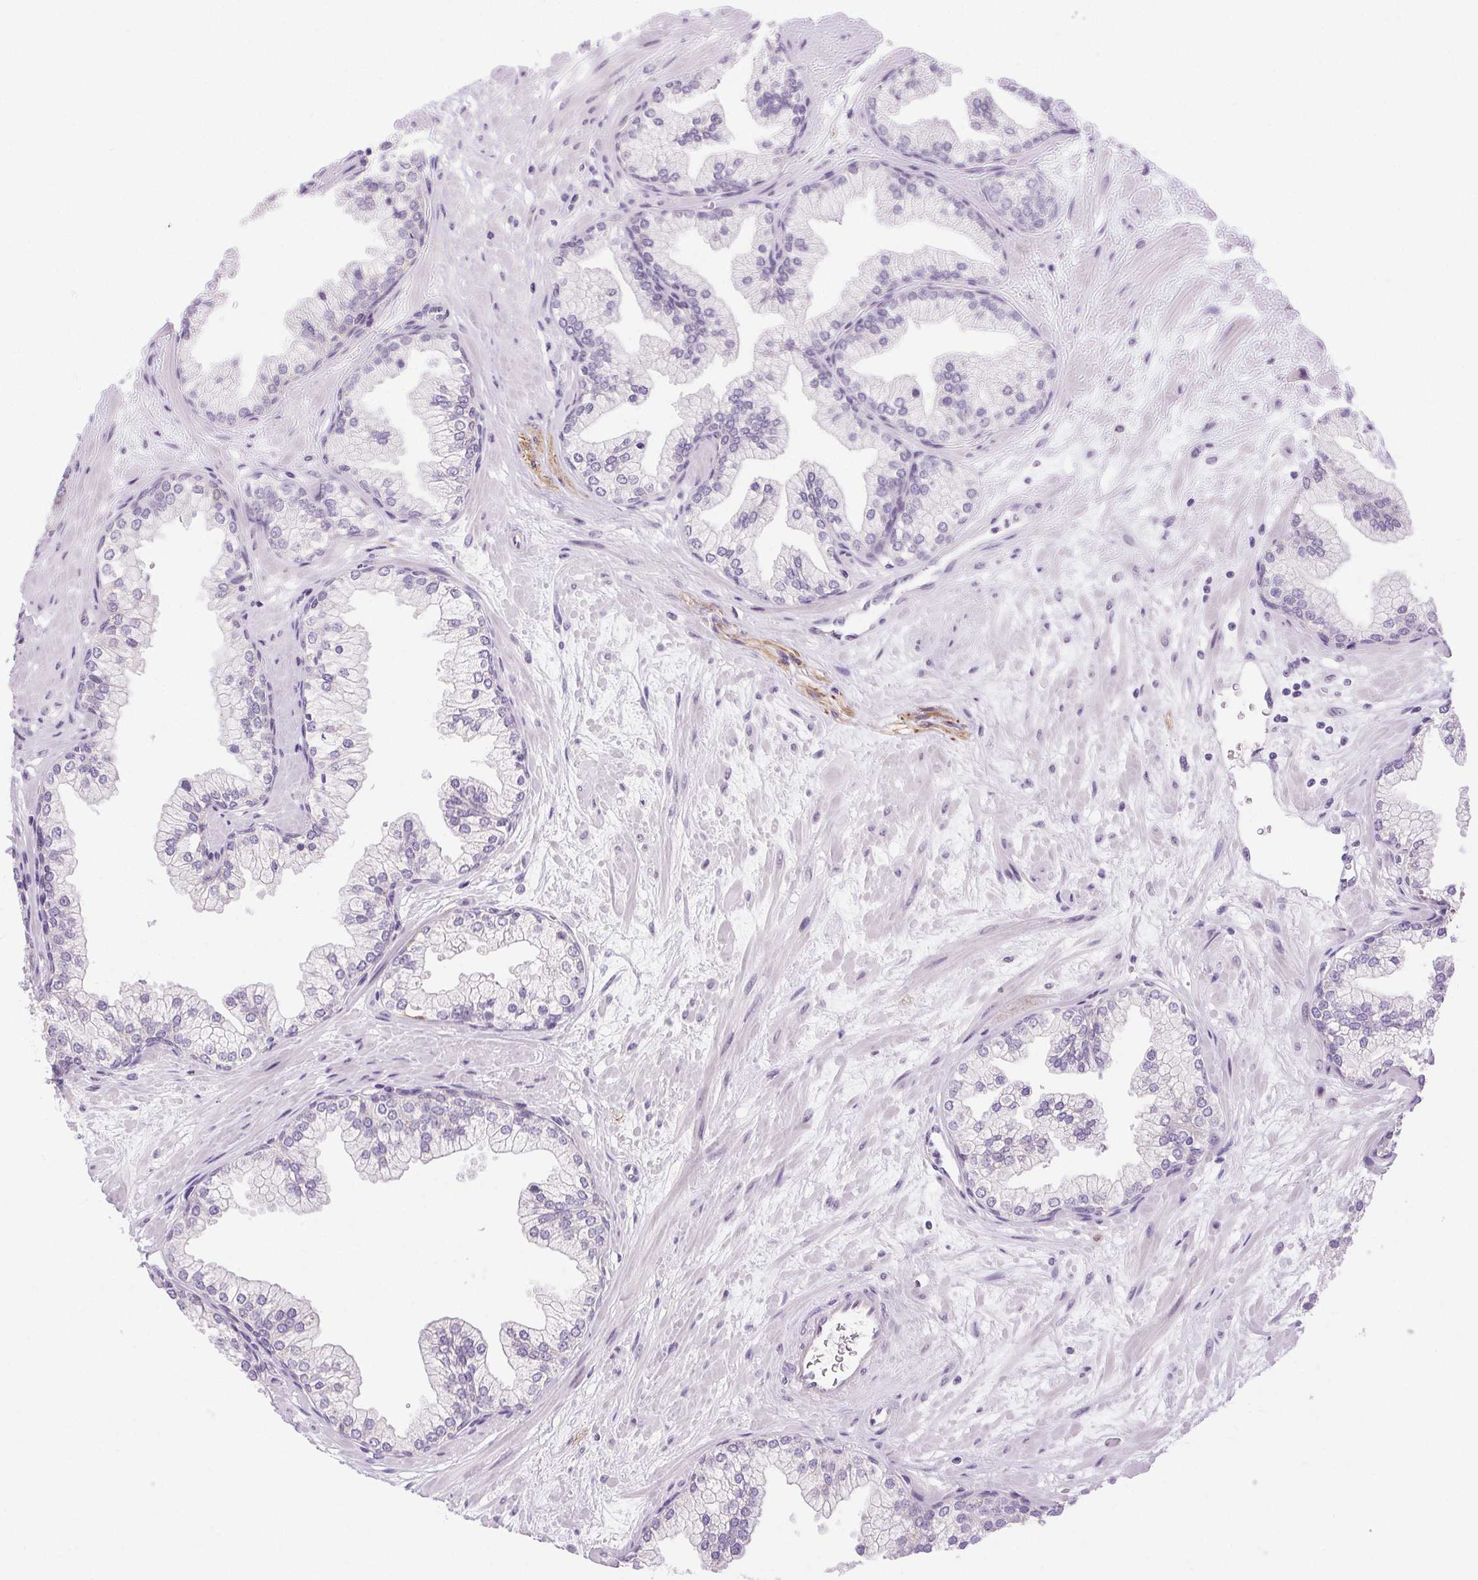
{"staining": {"intensity": "negative", "quantity": "none", "location": "none"}, "tissue": "prostate", "cell_type": "Glandular cells", "image_type": "normal", "snomed": [{"axis": "morphology", "description": "Normal tissue, NOS"}, {"axis": "topography", "description": "Prostate"}, {"axis": "topography", "description": "Peripheral nerve tissue"}], "caption": "This is a photomicrograph of immunohistochemistry (IHC) staining of benign prostate, which shows no expression in glandular cells.", "gene": "SYT11", "patient": {"sex": "male", "age": 61}}